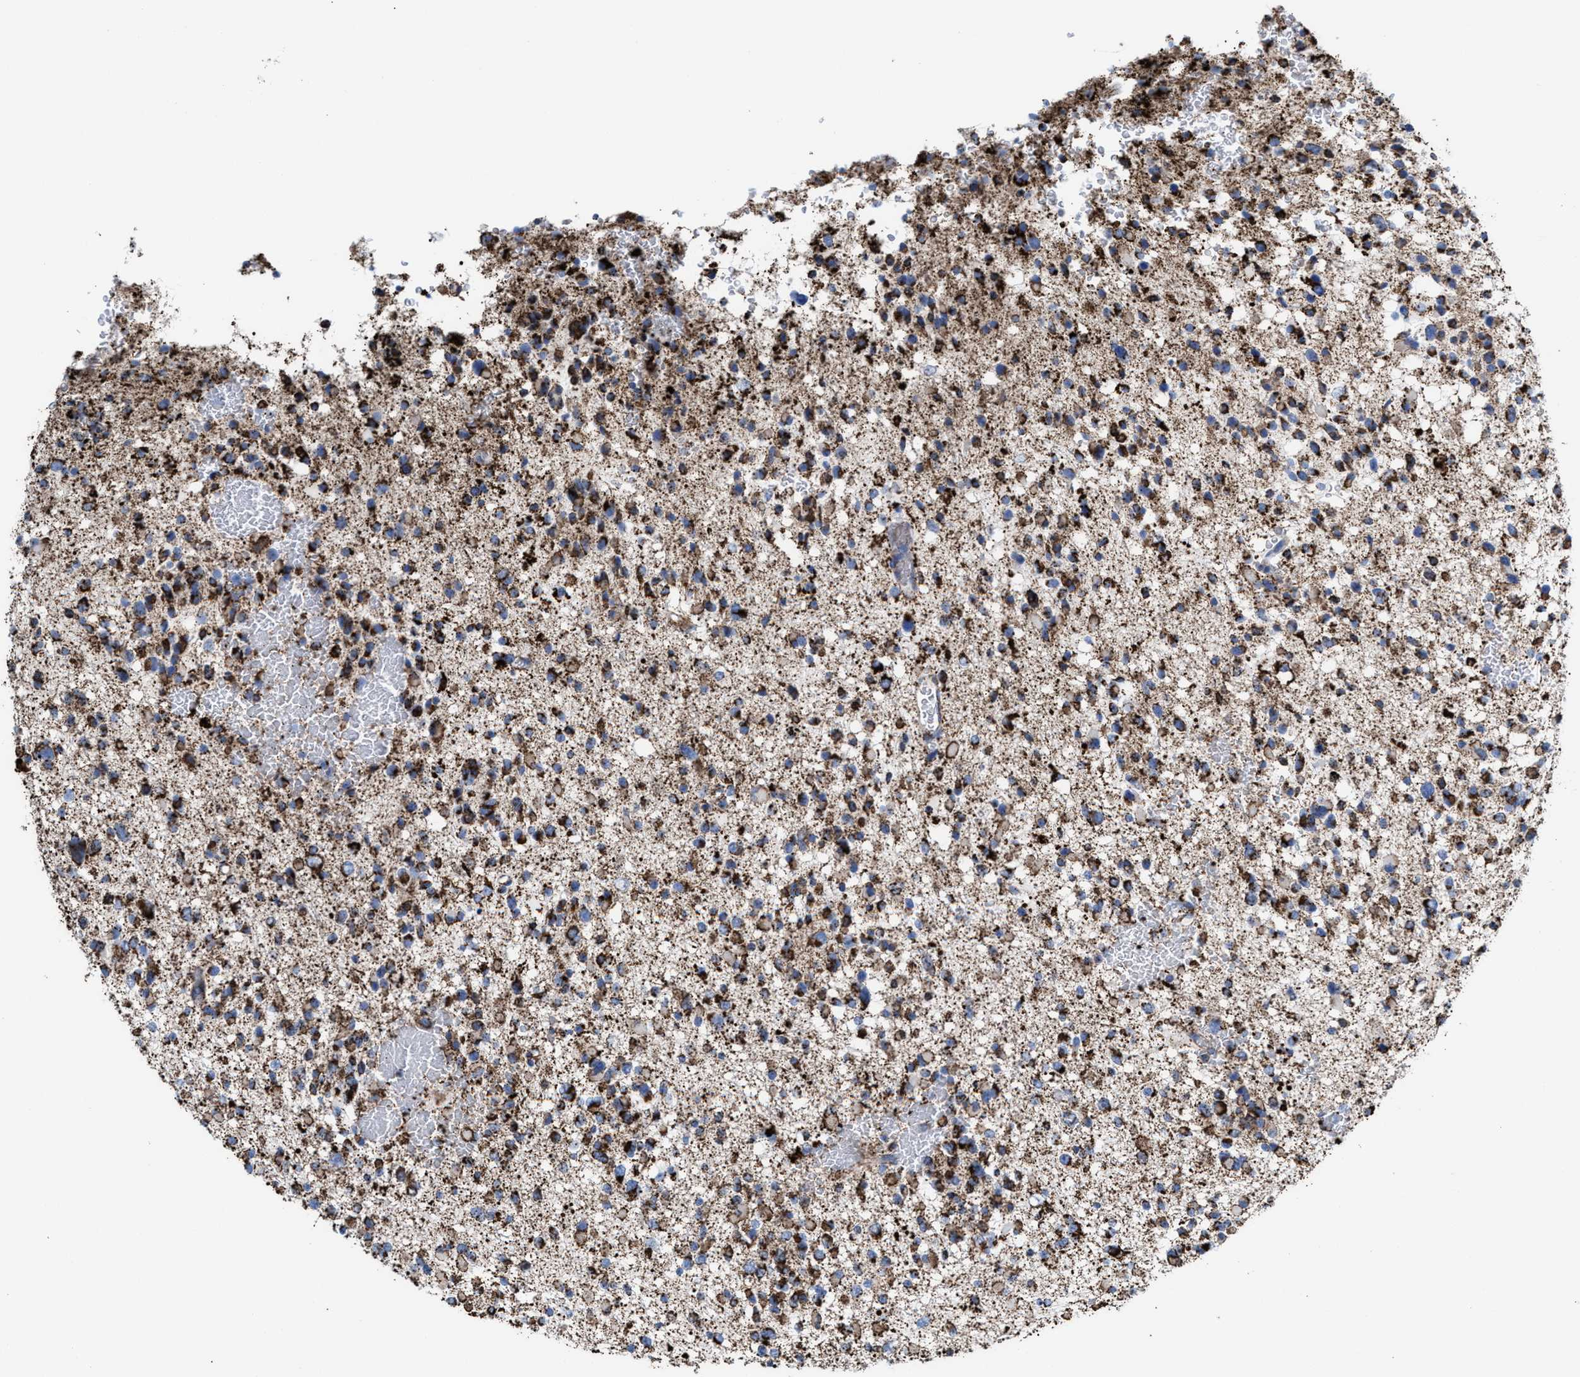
{"staining": {"intensity": "moderate", "quantity": ">75%", "location": "cytoplasmic/membranous"}, "tissue": "glioma", "cell_type": "Tumor cells", "image_type": "cancer", "snomed": [{"axis": "morphology", "description": "Glioma, malignant, Low grade"}, {"axis": "topography", "description": "Brain"}], "caption": "This is an image of immunohistochemistry (IHC) staining of glioma, which shows moderate expression in the cytoplasmic/membranous of tumor cells.", "gene": "ECHS1", "patient": {"sex": "female", "age": 22}}